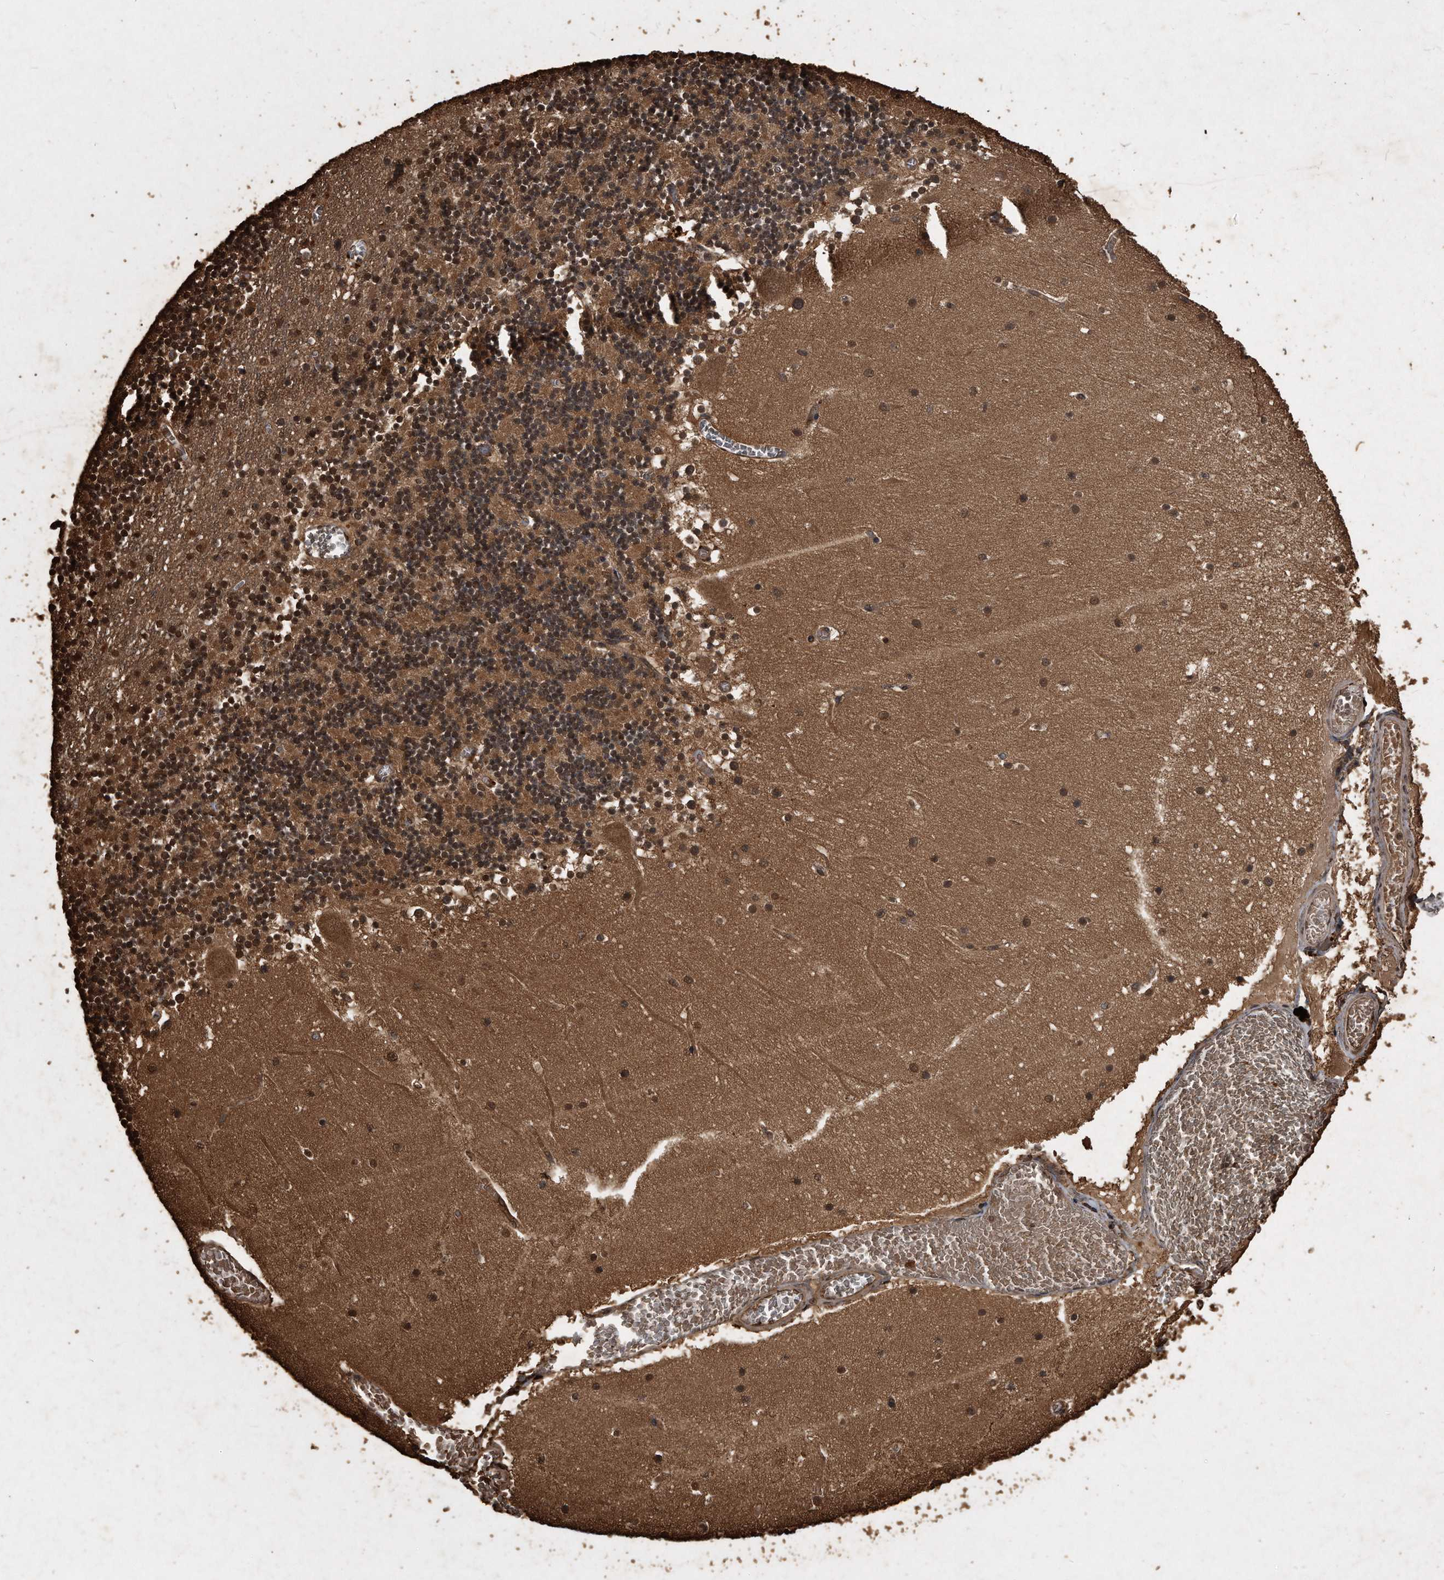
{"staining": {"intensity": "moderate", "quantity": "<25%", "location": "cytoplasmic/membranous,nuclear"}, "tissue": "cerebellum", "cell_type": "Cells in granular layer", "image_type": "normal", "snomed": [{"axis": "morphology", "description": "Normal tissue, NOS"}, {"axis": "topography", "description": "Cerebellum"}], "caption": "Protein expression analysis of unremarkable human cerebellum reveals moderate cytoplasmic/membranous,nuclear expression in about <25% of cells in granular layer.", "gene": "CFLAR", "patient": {"sex": "female", "age": 28}}